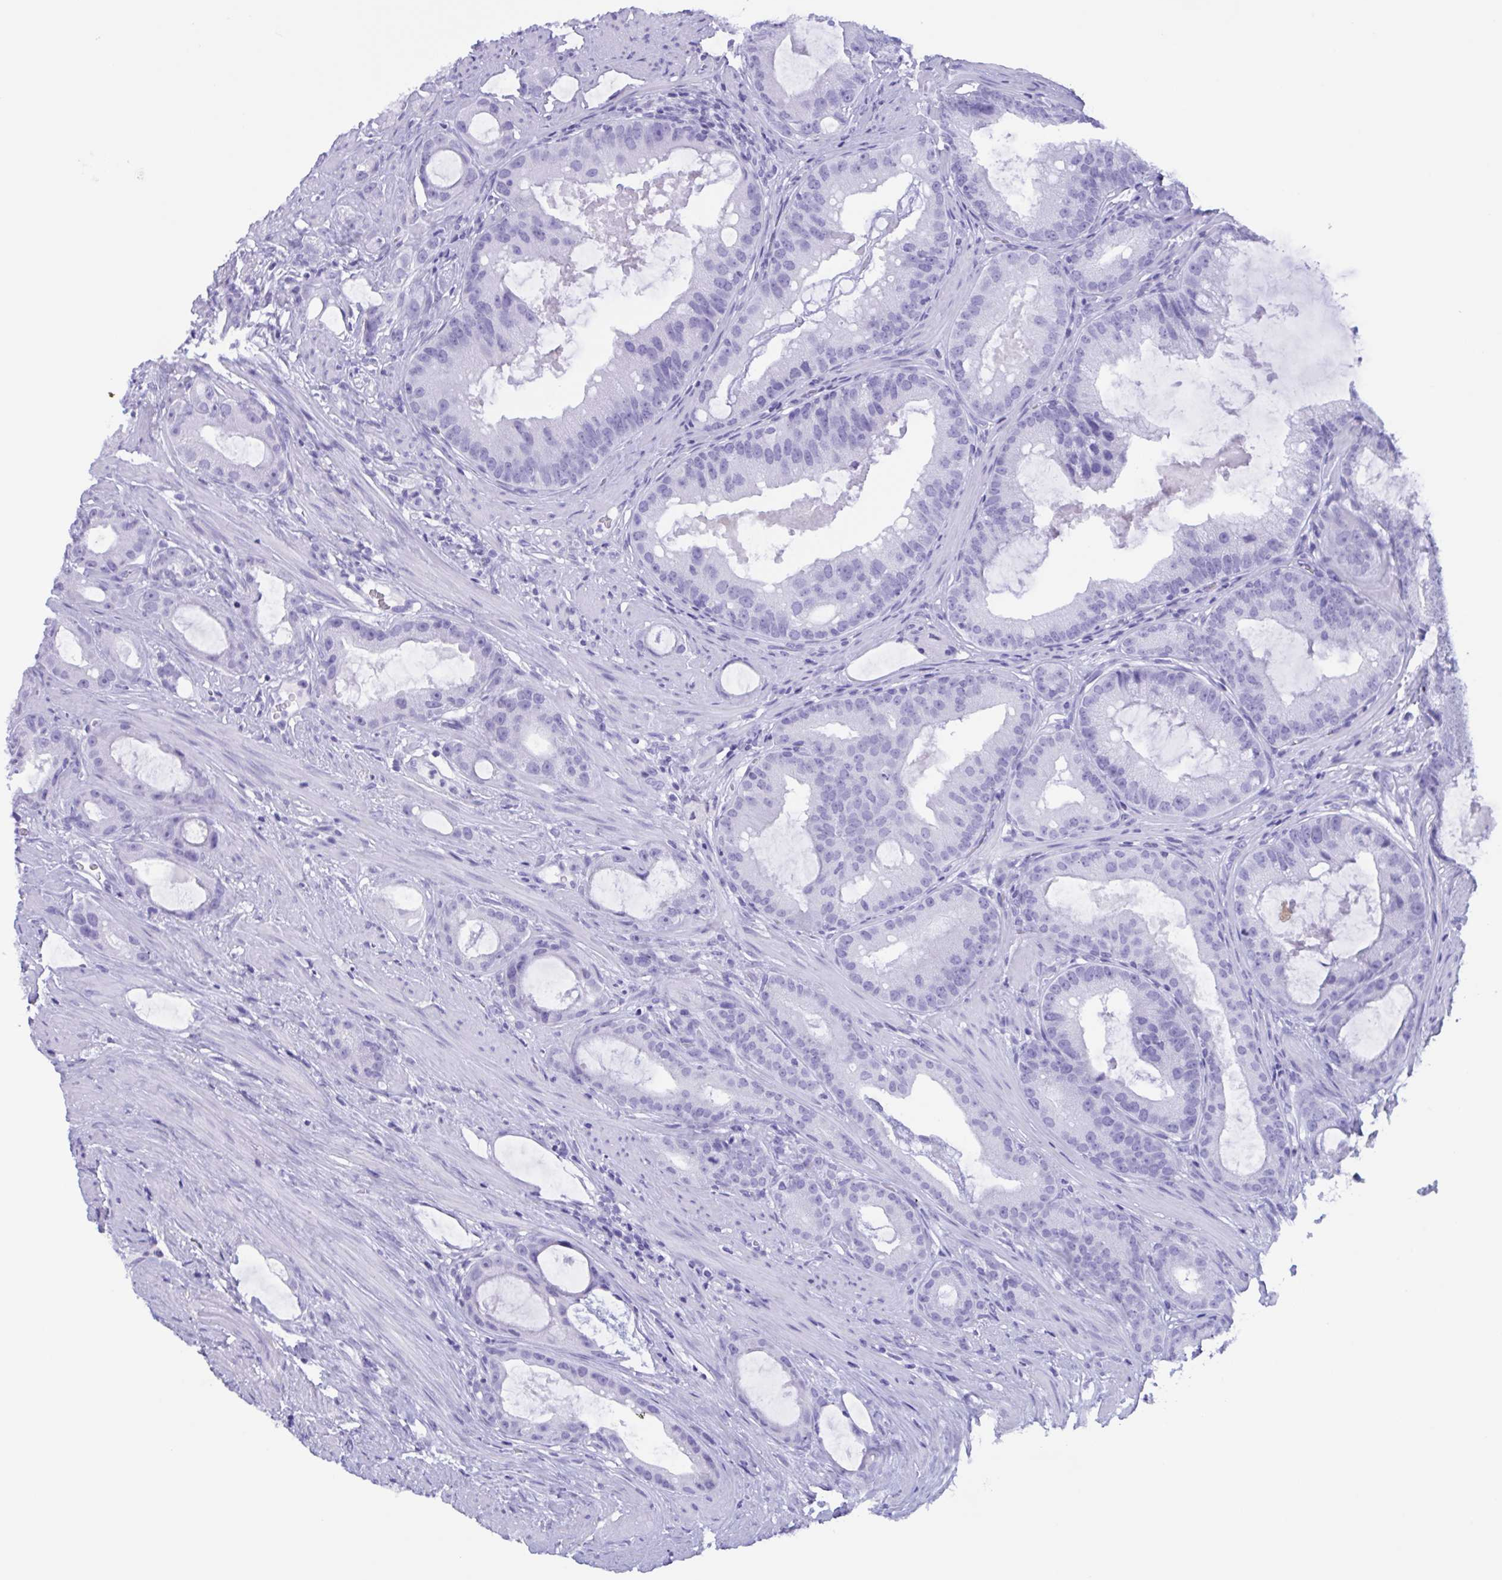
{"staining": {"intensity": "negative", "quantity": "none", "location": "none"}, "tissue": "prostate cancer", "cell_type": "Tumor cells", "image_type": "cancer", "snomed": [{"axis": "morphology", "description": "Adenocarcinoma, High grade"}, {"axis": "topography", "description": "Prostate"}], "caption": "IHC image of neoplastic tissue: prostate cancer stained with DAB (3,3'-diaminobenzidine) displays no significant protein expression in tumor cells.", "gene": "ZNF850", "patient": {"sex": "male", "age": 65}}